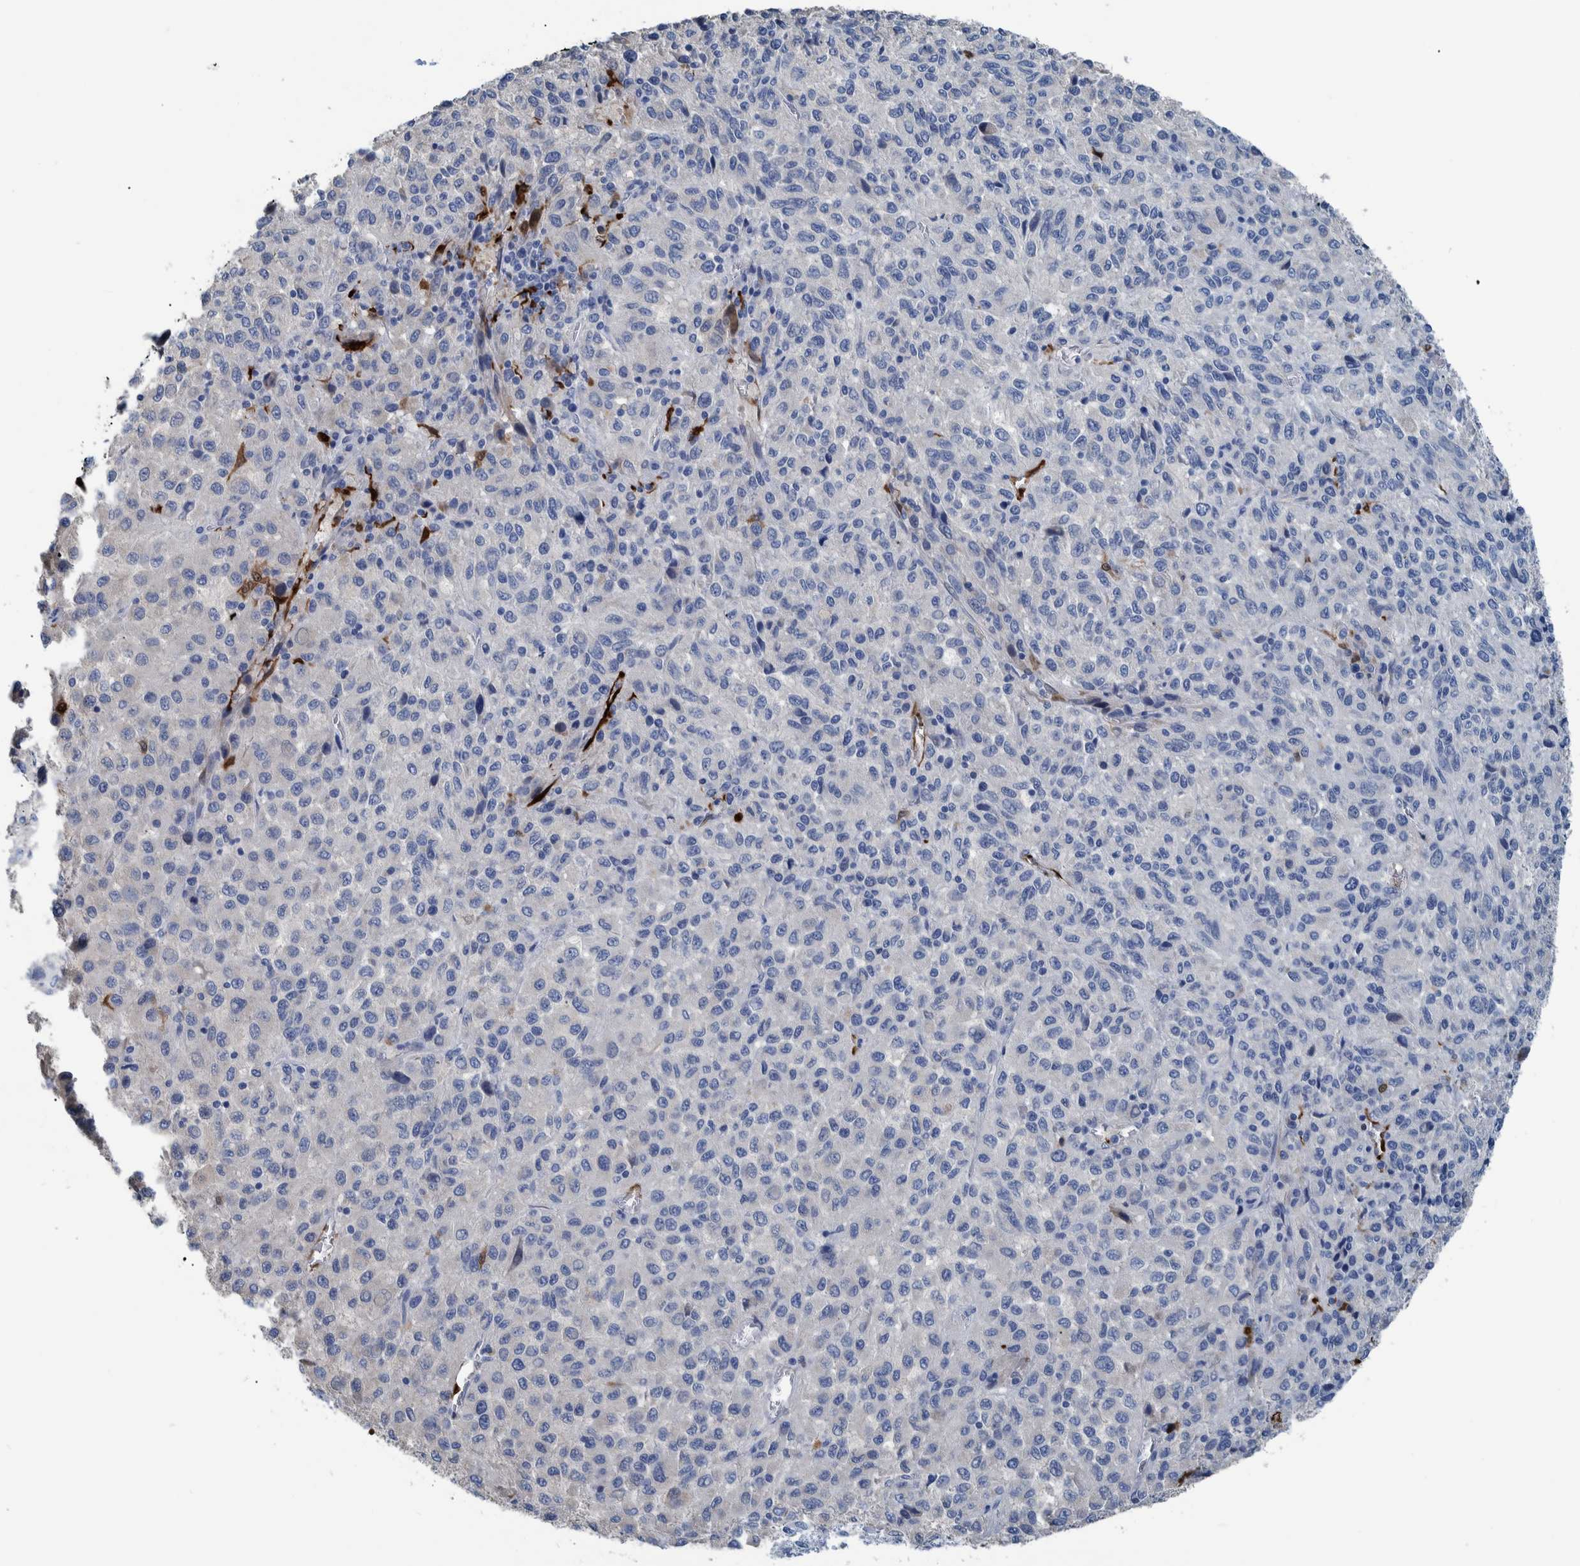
{"staining": {"intensity": "negative", "quantity": "none", "location": "none"}, "tissue": "melanoma", "cell_type": "Tumor cells", "image_type": "cancer", "snomed": [{"axis": "morphology", "description": "Malignant melanoma, Metastatic site"}, {"axis": "topography", "description": "Lung"}], "caption": "This image is of melanoma stained with IHC to label a protein in brown with the nuclei are counter-stained blue. There is no staining in tumor cells.", "gene": "IDO1", "patient": {"sex": "male", "age": 64}}